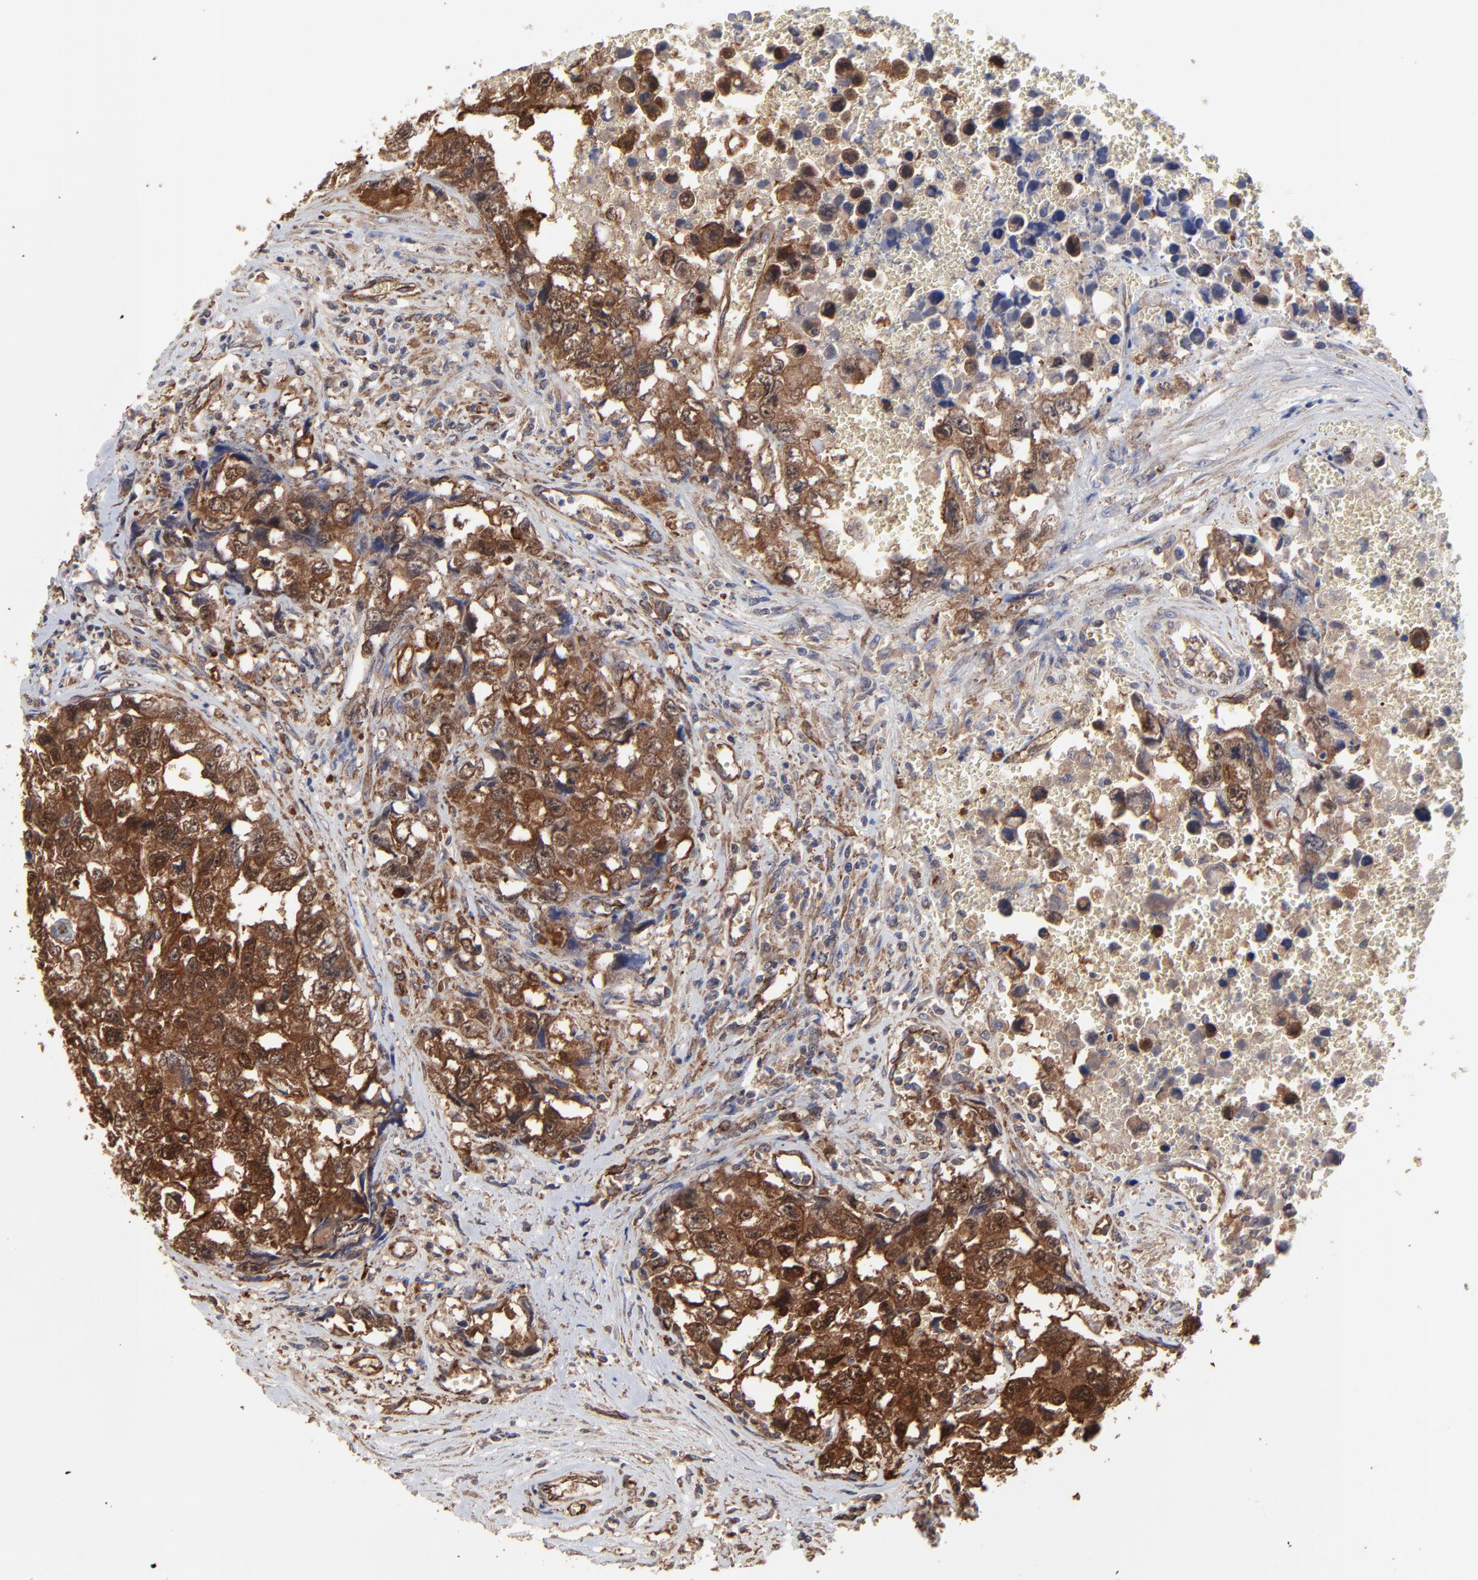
{"staining": {"intensity": "strong", "quantity": ">75%", "location": "cytoplasmic/membranous"}, "tissue": "testis cancer", "cell_type": "Tumor cells", "image_type": "cancer", "snomed": [{"axis": "morphology", "description": "Carcinoma, Embryonal, NOS"}, {"axis": "topography", "description": "Testis"}], "caption": "DAB (3,3'-diaminobenzidine) immunohistochemical staining of human testis embryonal carcinoma exhibits strong cytoplasmic/membranous protein staining in approximately >75% of tumor cells.", "gene": "ARMT1", "patient": {"sex": "male", "age": 31}}